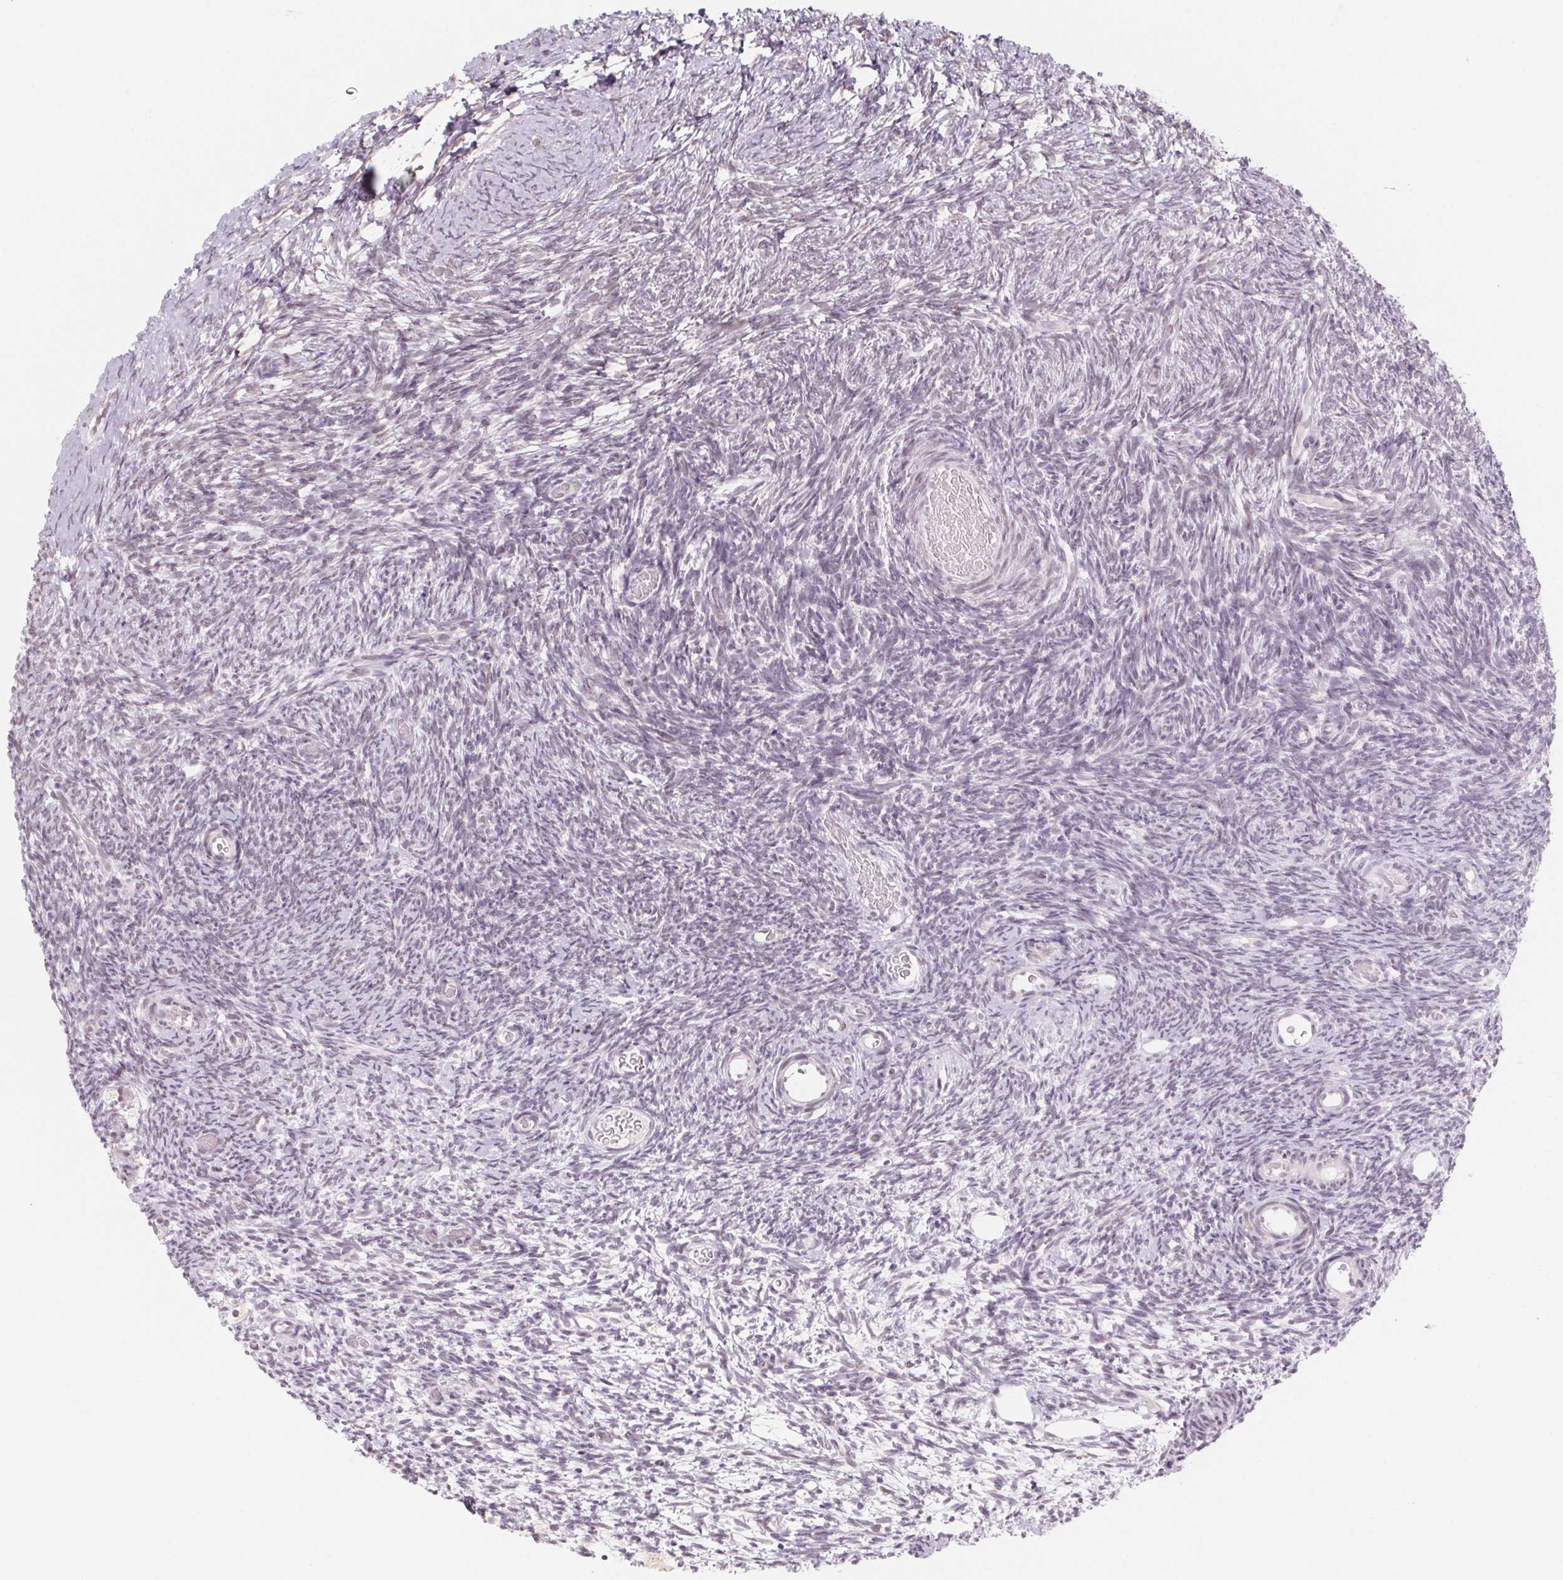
{"staining": {"intensity": "negative", "quantity": "none", "location": "none"}, "tissue": "ovary", "cell_type": "Follicle cells", "image_type": "normal", "snomed": [{"axis": "morphology", "description": "Normal tissue, NOS"}, {"axis": "topography", "description": "Ovary"}], "caption": "IHC micrograph of unremarkable ovary: ovary stained with DAB shows no significant protein staining in follicle cells. The staining was performed using DAB to visualize the protein expression in brown, while the nuclei were stained in blue with hematoxylin (Magnification: 20x).", "gene": "KCNQ2", "patient": {"sex": "female", "age": 39}}